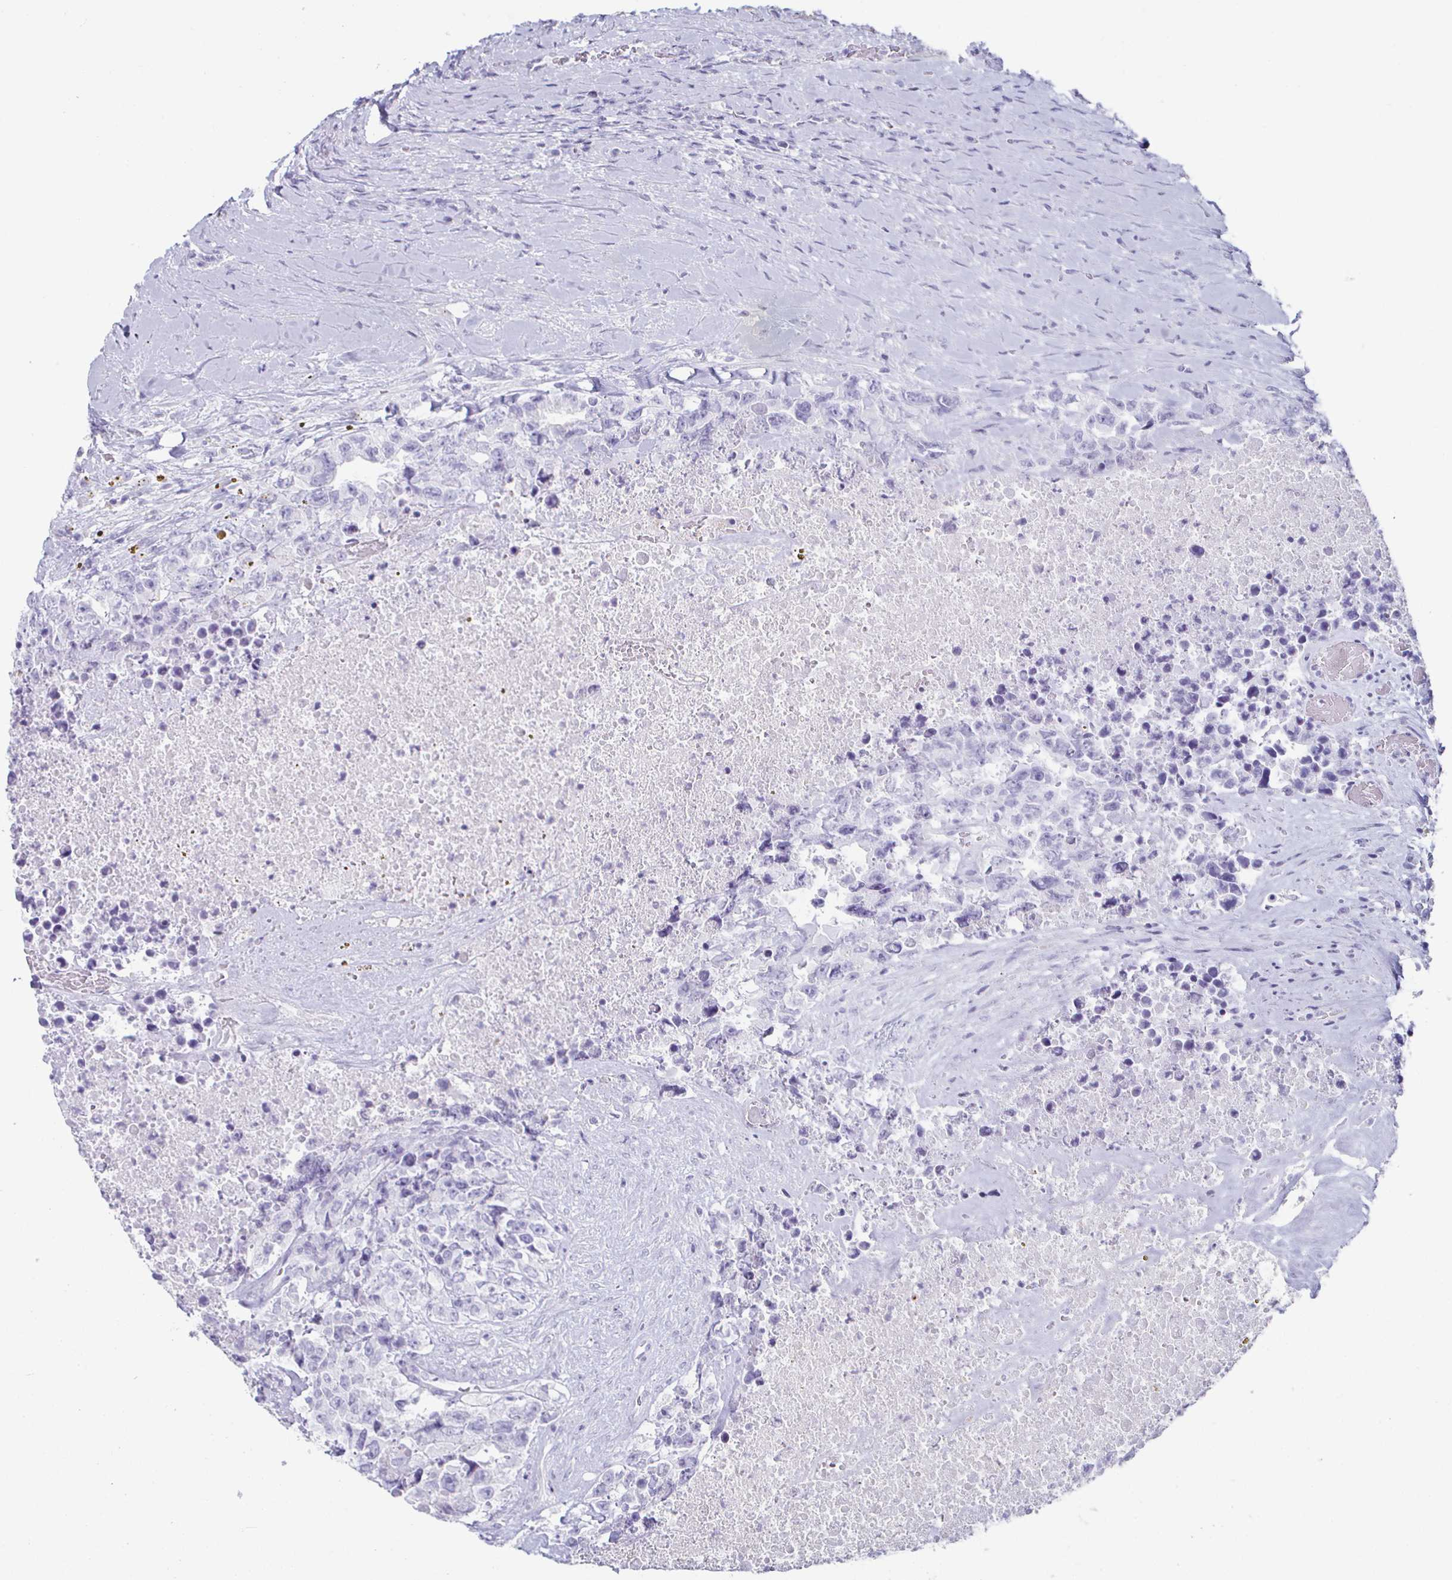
{"staining": {"intensity": "negative", "quantity": "none", "location": "none"}, "tissue": "testis cancer", "cell_type": "Tumor cells", "image_type": "cancer", "snomed": [{"axis": "morphology", "description": "Carcinoma, Embryonal, NOS"}, {"axis": "topography", "description": "Testis"}], "caption": "Tumor cells are negative for brown protein staining in testis embryonal carcinoma.", "gene": "CREG2", "patient": {"sex": "male", "age": 24}}